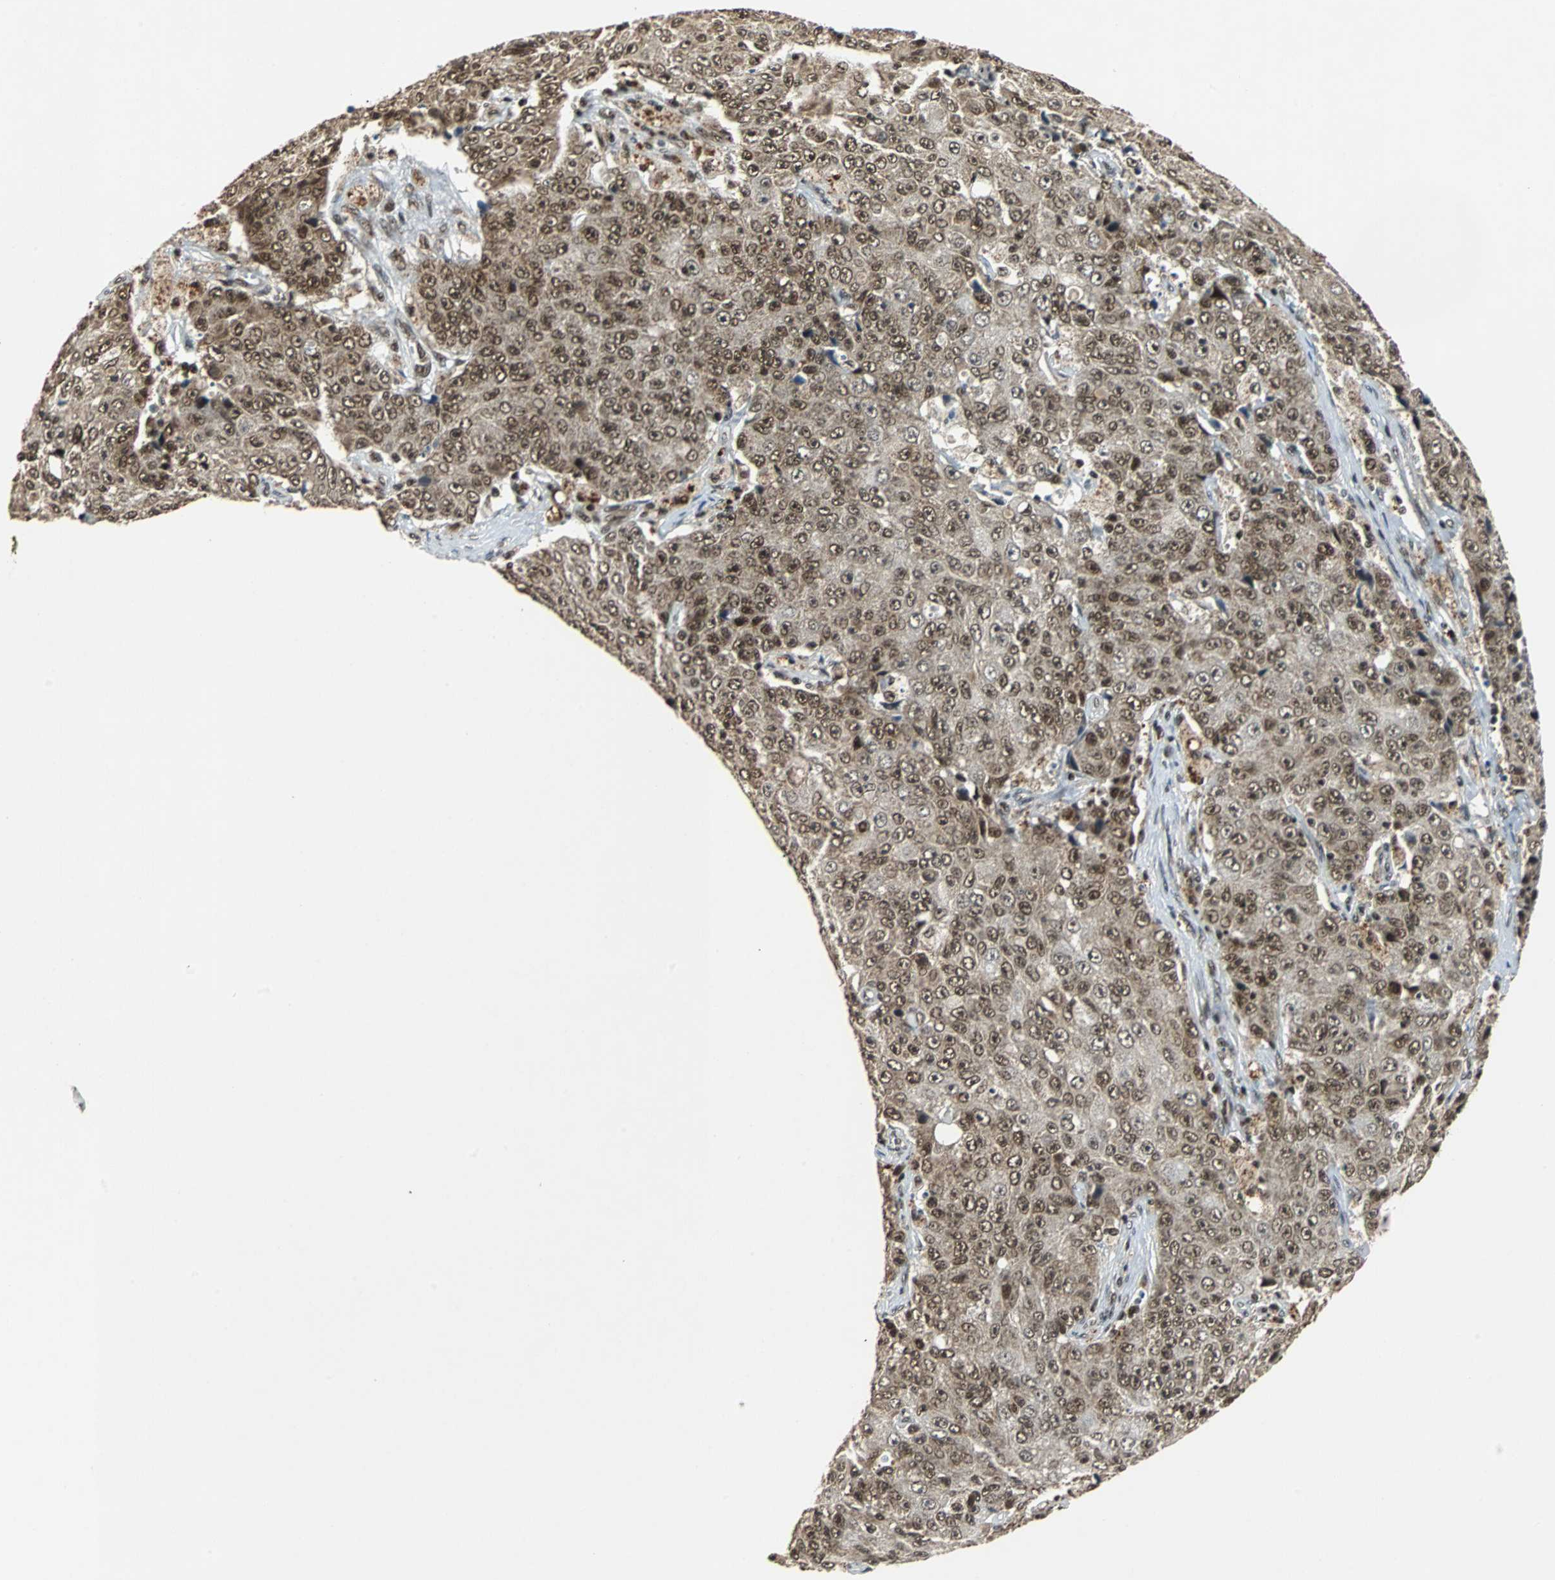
{"staining": {"intensity": "moderate", "quantity": ">75%", "location": "nuclear"}, "tissue": "ovarian cancer", "cell_type": "Tumor cells", "image_type": "cancer", "snomed": [{"axis": "morphology", "description": "Carcinoma, endometroid"}, {"axis": "topography", "description": "Ovary"}], "caption": "Brown immunohistochemical staining in endometroid carcinoma (ovarian) reveals moderate nuclear staining in approximately >75% of tumor cells. (DAB IHC, brown staining for protein, blue staining for nuclei).", "gene": "TAF5", "patient": {"sex": "female", "age": 42}}